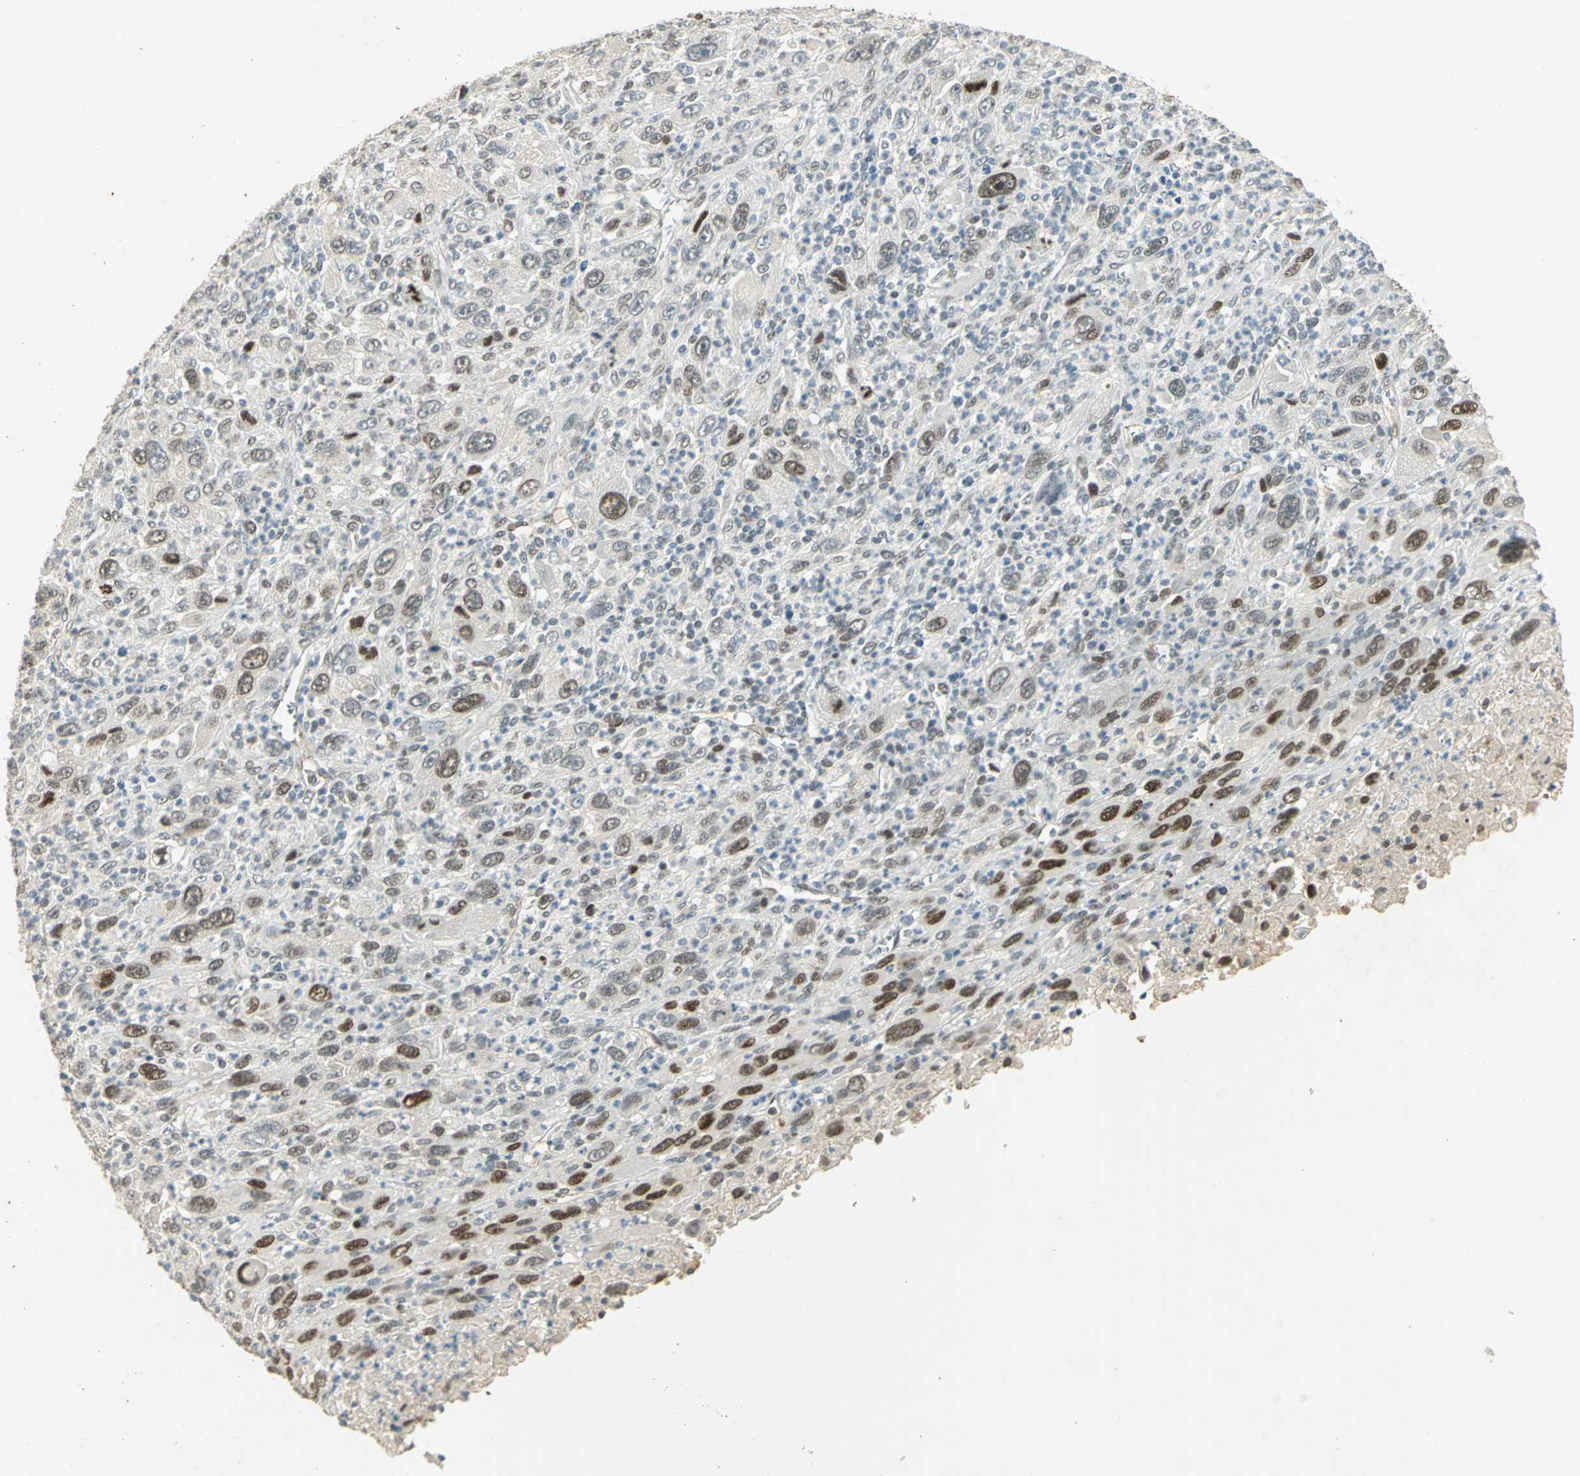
{"staining": {"intensity": "moderate", "quantity": "<25%", "location": "nuclear"}, "tissue": "melanoma", "cell_type": "Tumor cells", "image_type": "cancer", "snomed": [{"axis": "morphology", "description": "Malignant melanoma, Metastatic site"}, {"axis": "topography", "description": "Skin"}], "caption": "Malignant melanoma (metastatic site) stained for a protein demonstrates moderate nuclear positivity in tumor cells. (DAB IHC with brightfield microscopy, high magnification).", "gene": "AK6", "patient": {"sex": "female", "age": 56}}